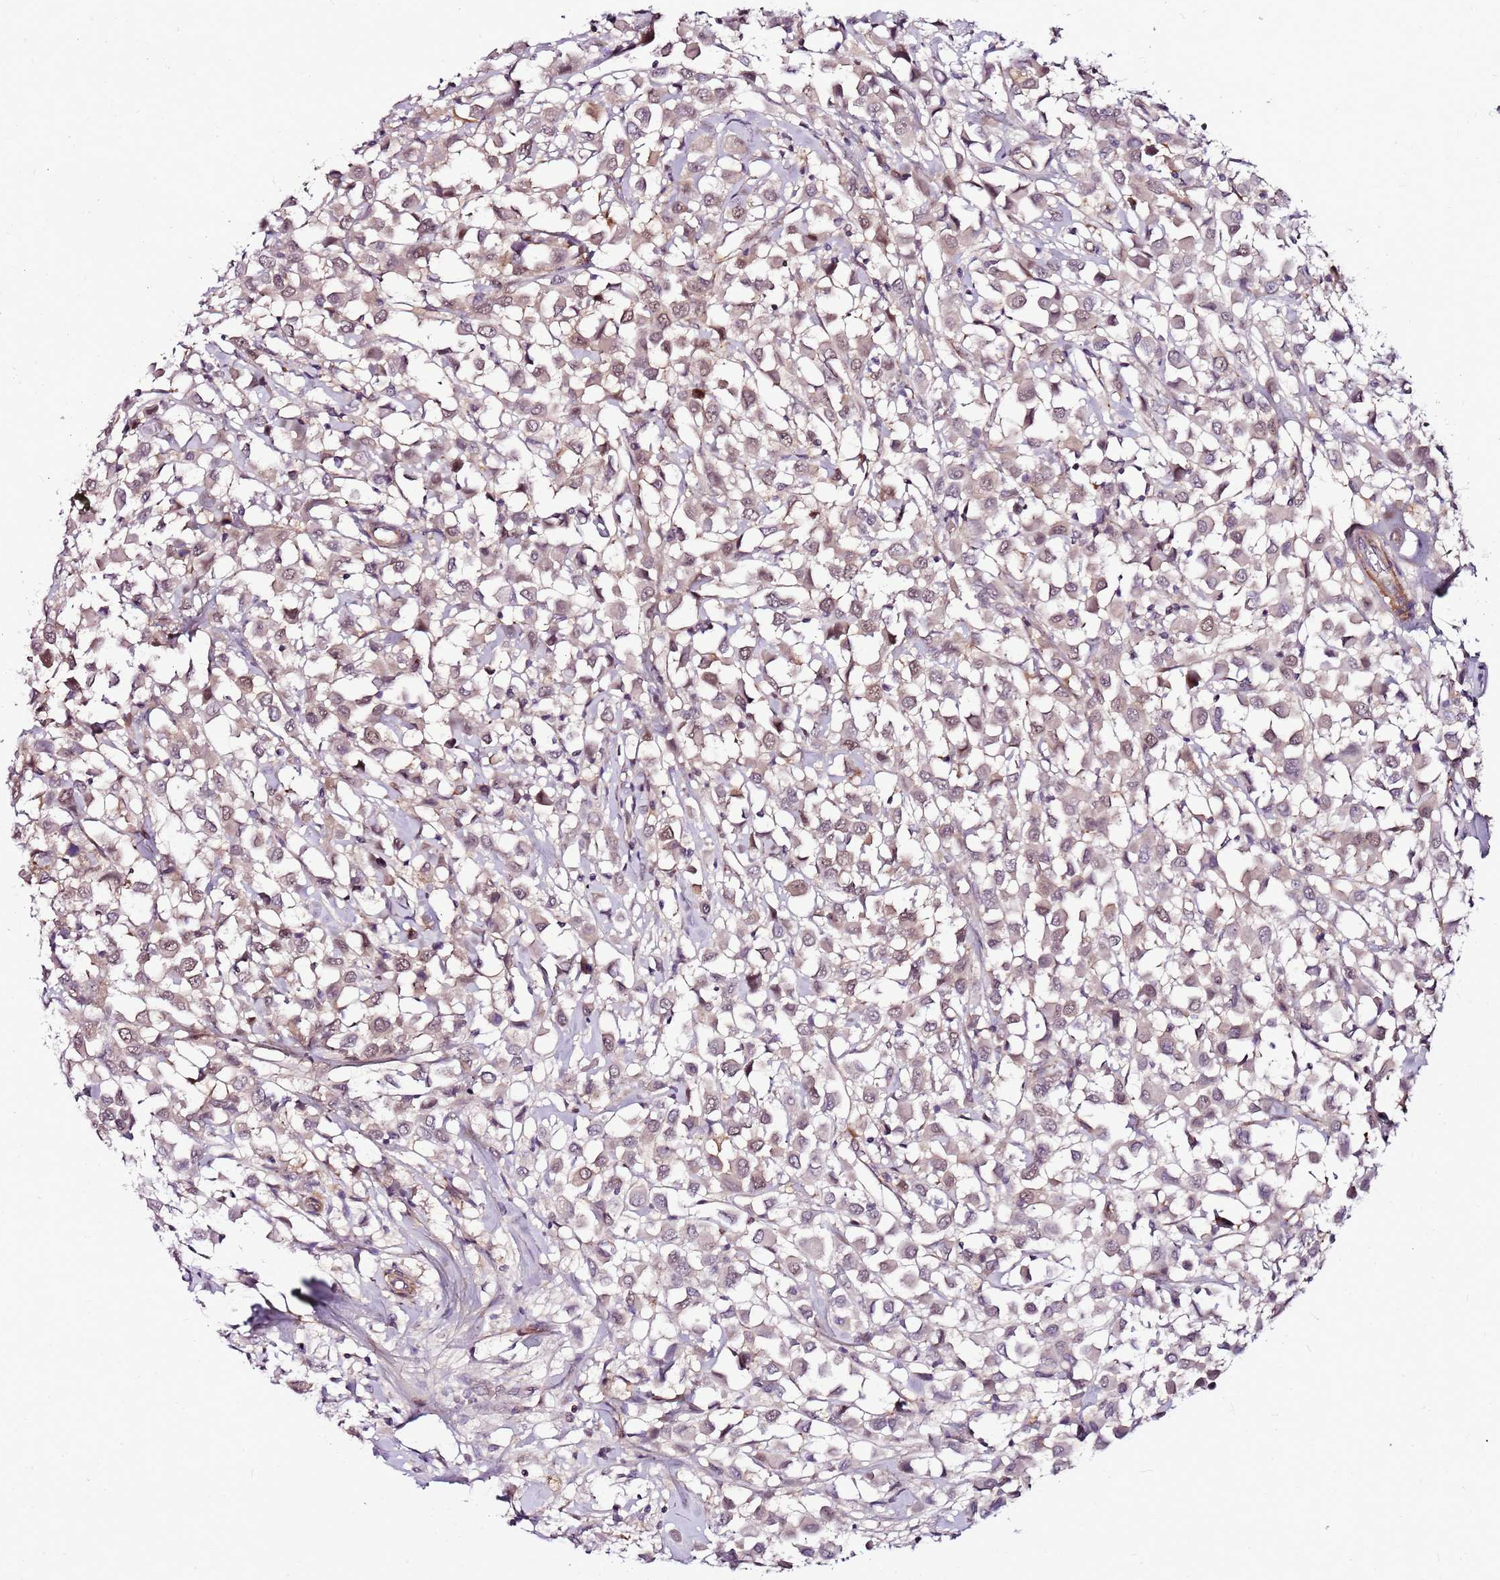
{"staining": {"intensity": "weak", "quantity": ">75%", "location": "cytoplasmic/membranous,nuclear"}, "tissue": "breast cancer", "cell_type": "Tumor cells", "image_type": "cancer", "snomed": [{"axis": "morphology", "description": "Duct carcinoma"}, {"axis": "topography", "description": "Breast"}], "caption": "Immunohistochemistry of human breast cancer exhibits low levels of weak cytoplasmic/membranous and nuclear positivity in approximately >75% of tumor cells.", "gene": "POLE3", "patient": {"sex": "female", "age": 61}}